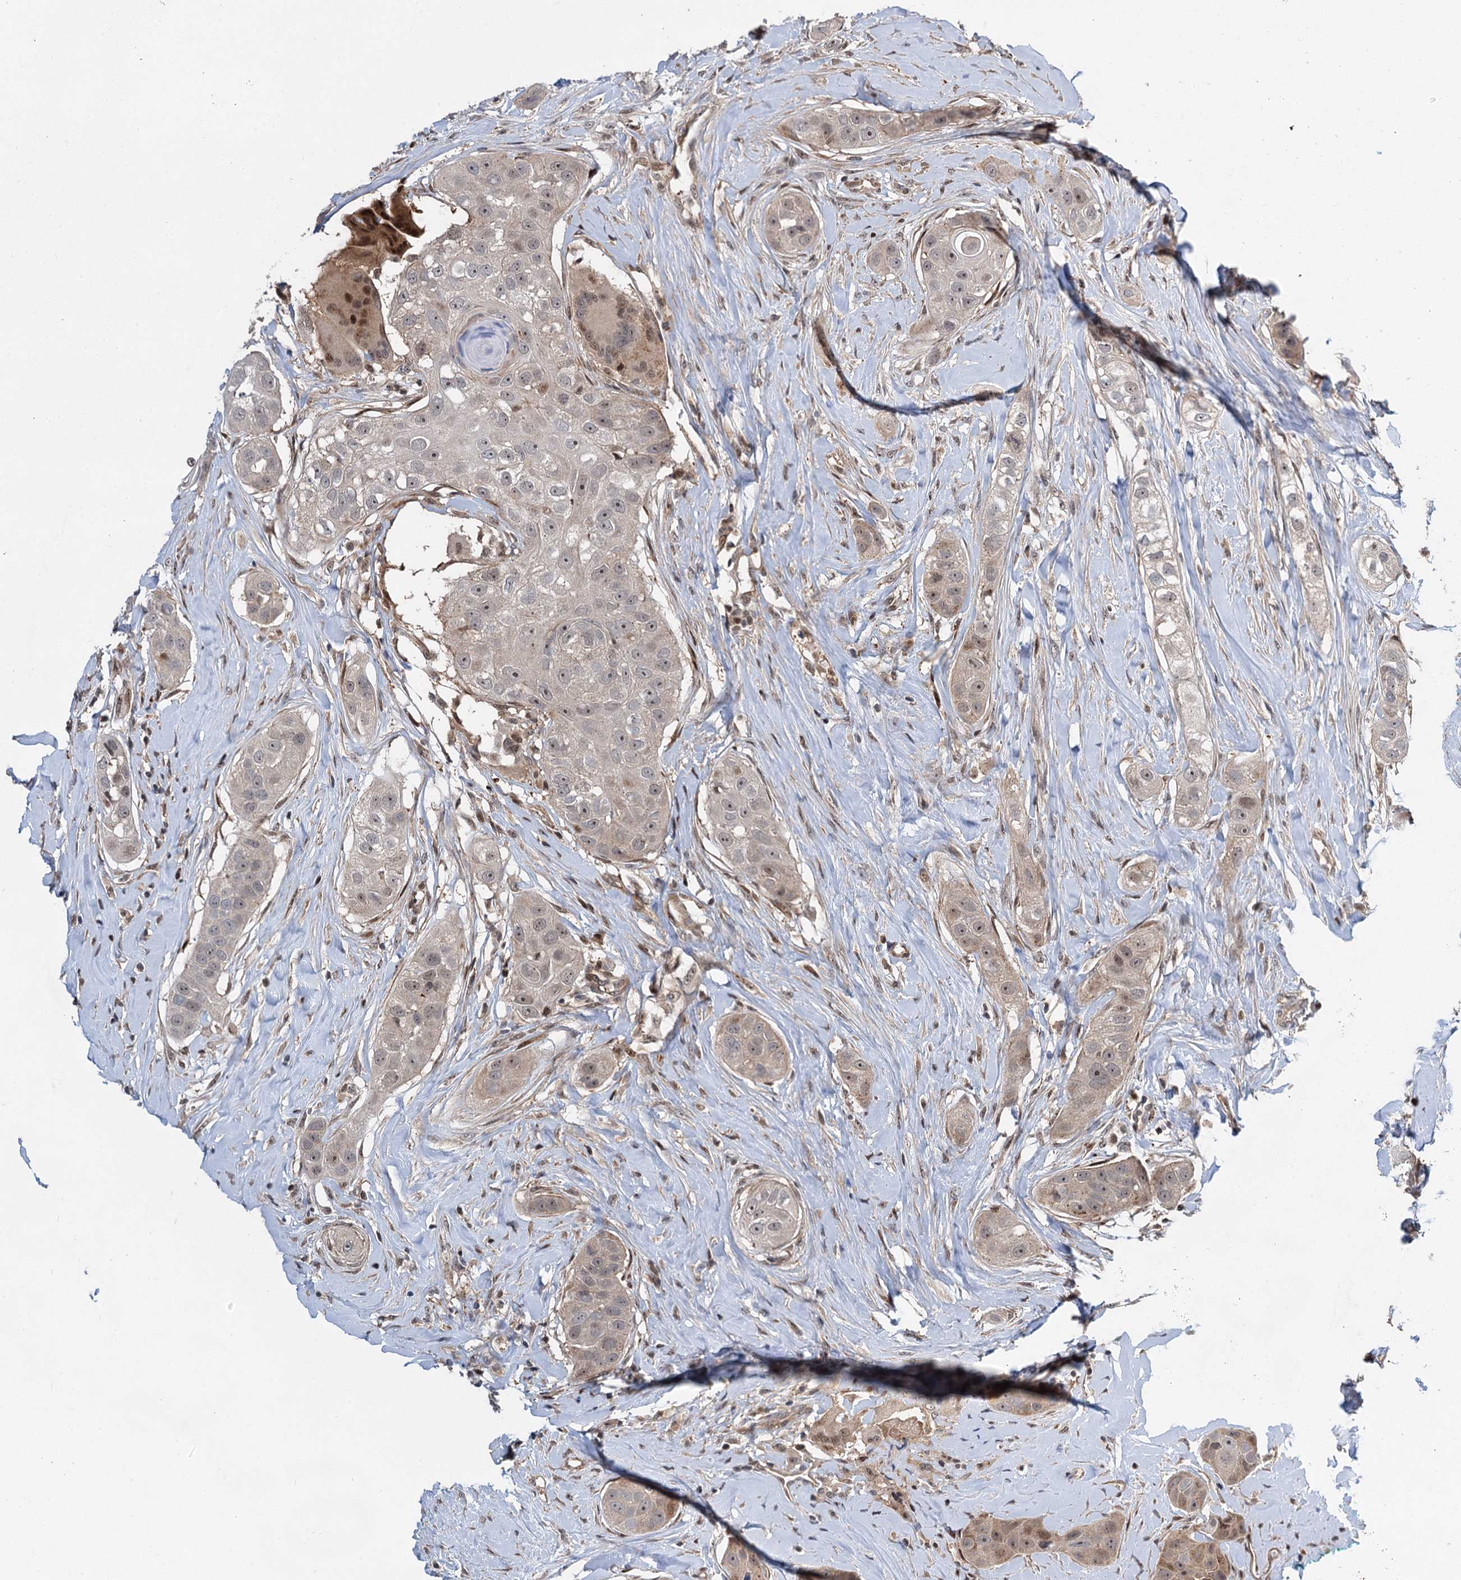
{"staining": {"intensity": "weak", "quantity": "25%-75%", "location": "nuclear"}, "tissue": "head and neck cancer", "cell_type": "Tumor cells", "image_type": "cancer", "snomed": [{"axis": "morphology", "description": "Normal tissue, NOS"}, {"axis": "morphology", "description": "Squamous cell carcinoma, NOS"}, {"axis": "topography", "description": "Skeletal muscle"}, {"axis": "topography", "description": "Head-Neck"}], "caption": "High-power microscopy captured an immunohistochemistry image of head and neck squamous cell carcinoma, revealing weak nuclear positivity in approximately 25%-75% of tumor cells.", "gene": "GPBP1", "patient": {"sex": "male", "age": 51}}